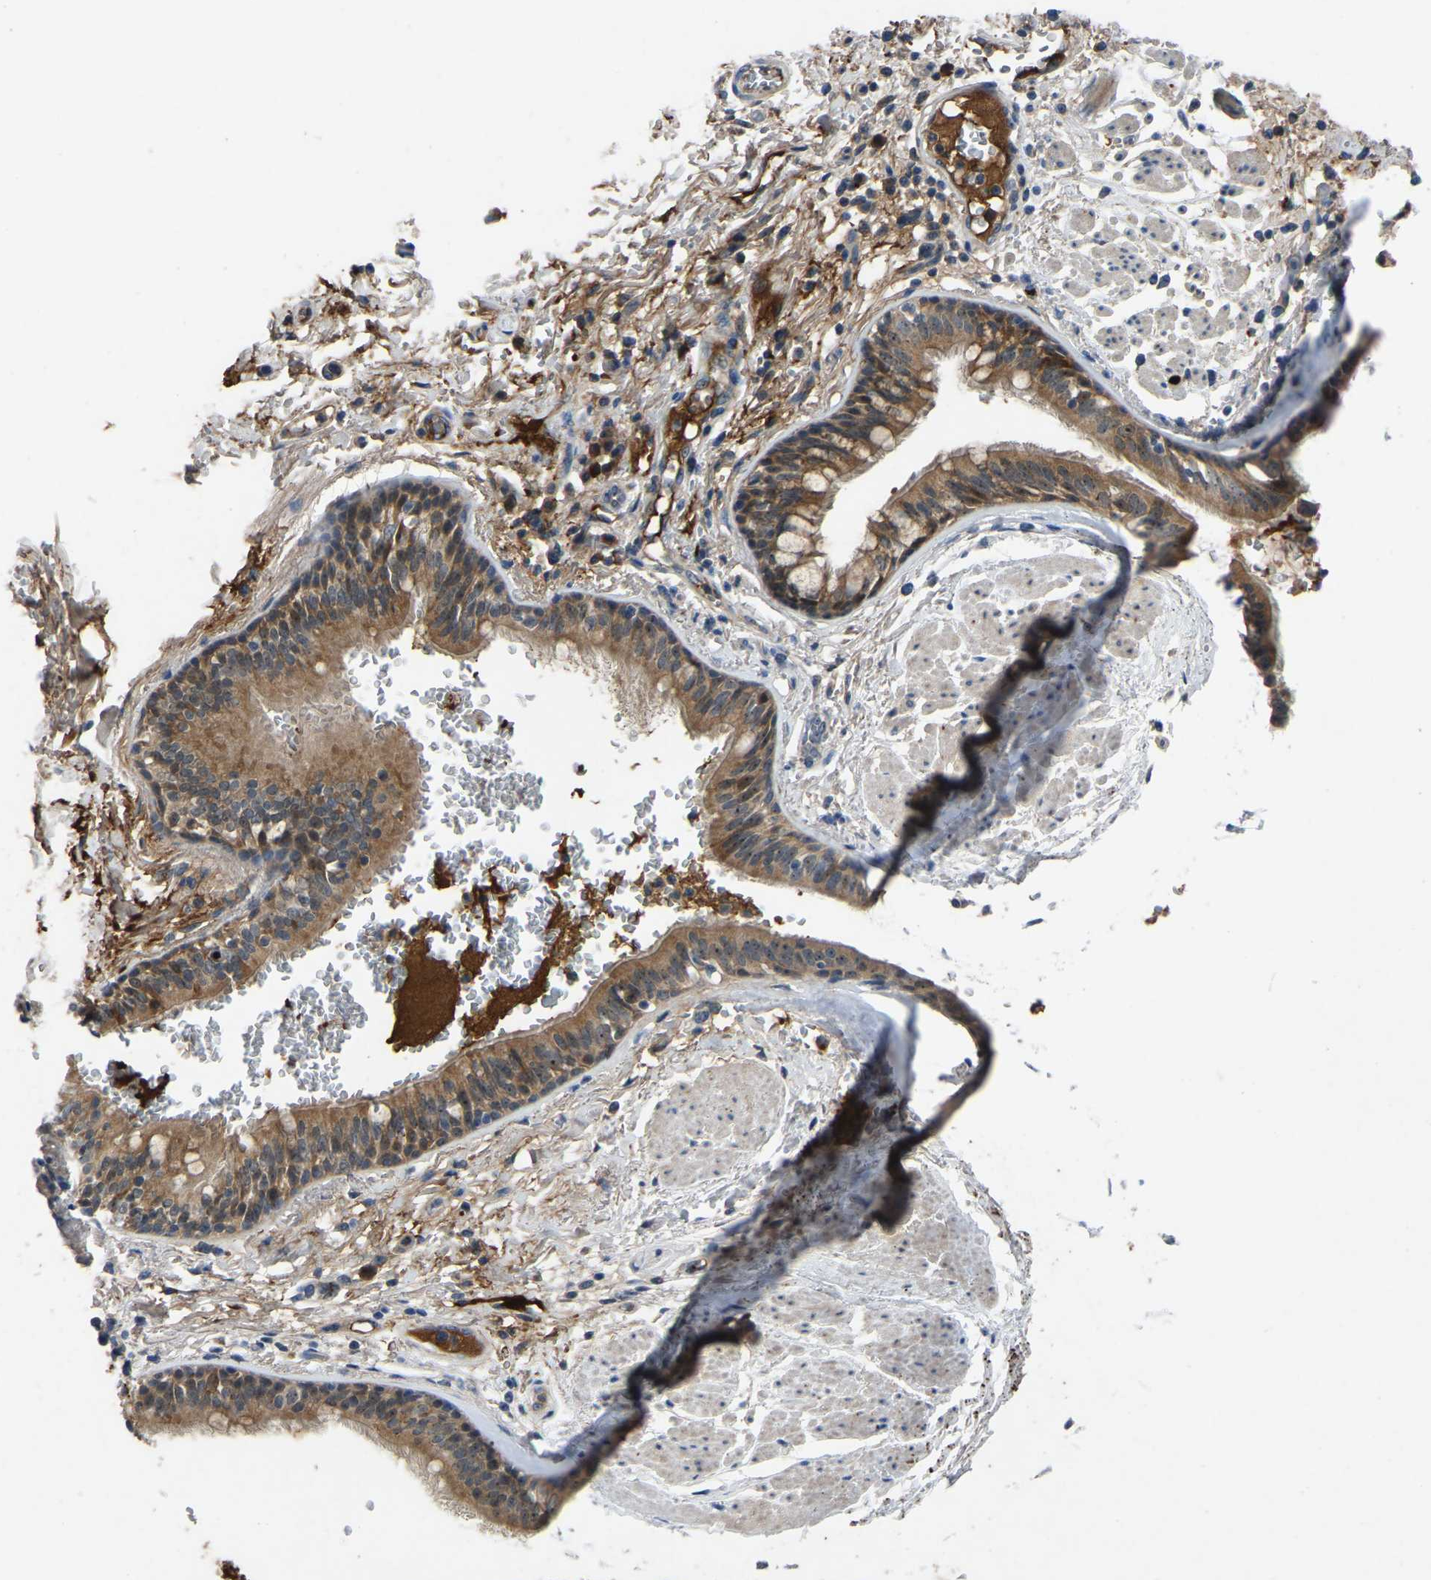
{"staining": {"intensity": "moderate", "quantity": ">75%", "location": "cytoplasmic/membranous,nuclear"}, "tissue": "bronchus", "cell_type": "Respiratory epithelial cells", "image_type": "normal", "snomed": [{"axis": "morphology", "description": "Normal tissue, NOS"}, {"axis": "topography", "description": "Cartilage tissue"}], "caption": "An IHC image of unremarkable tissue is shown. Protein staining in brown highlights moderate cytoplasmic/membranous,nuclear positivity in bronchus within respiratory epithelial cells. Nuclei are stained in blue.", "gene": "FHIT", "patient": {"sex": "female", "age": 63}}